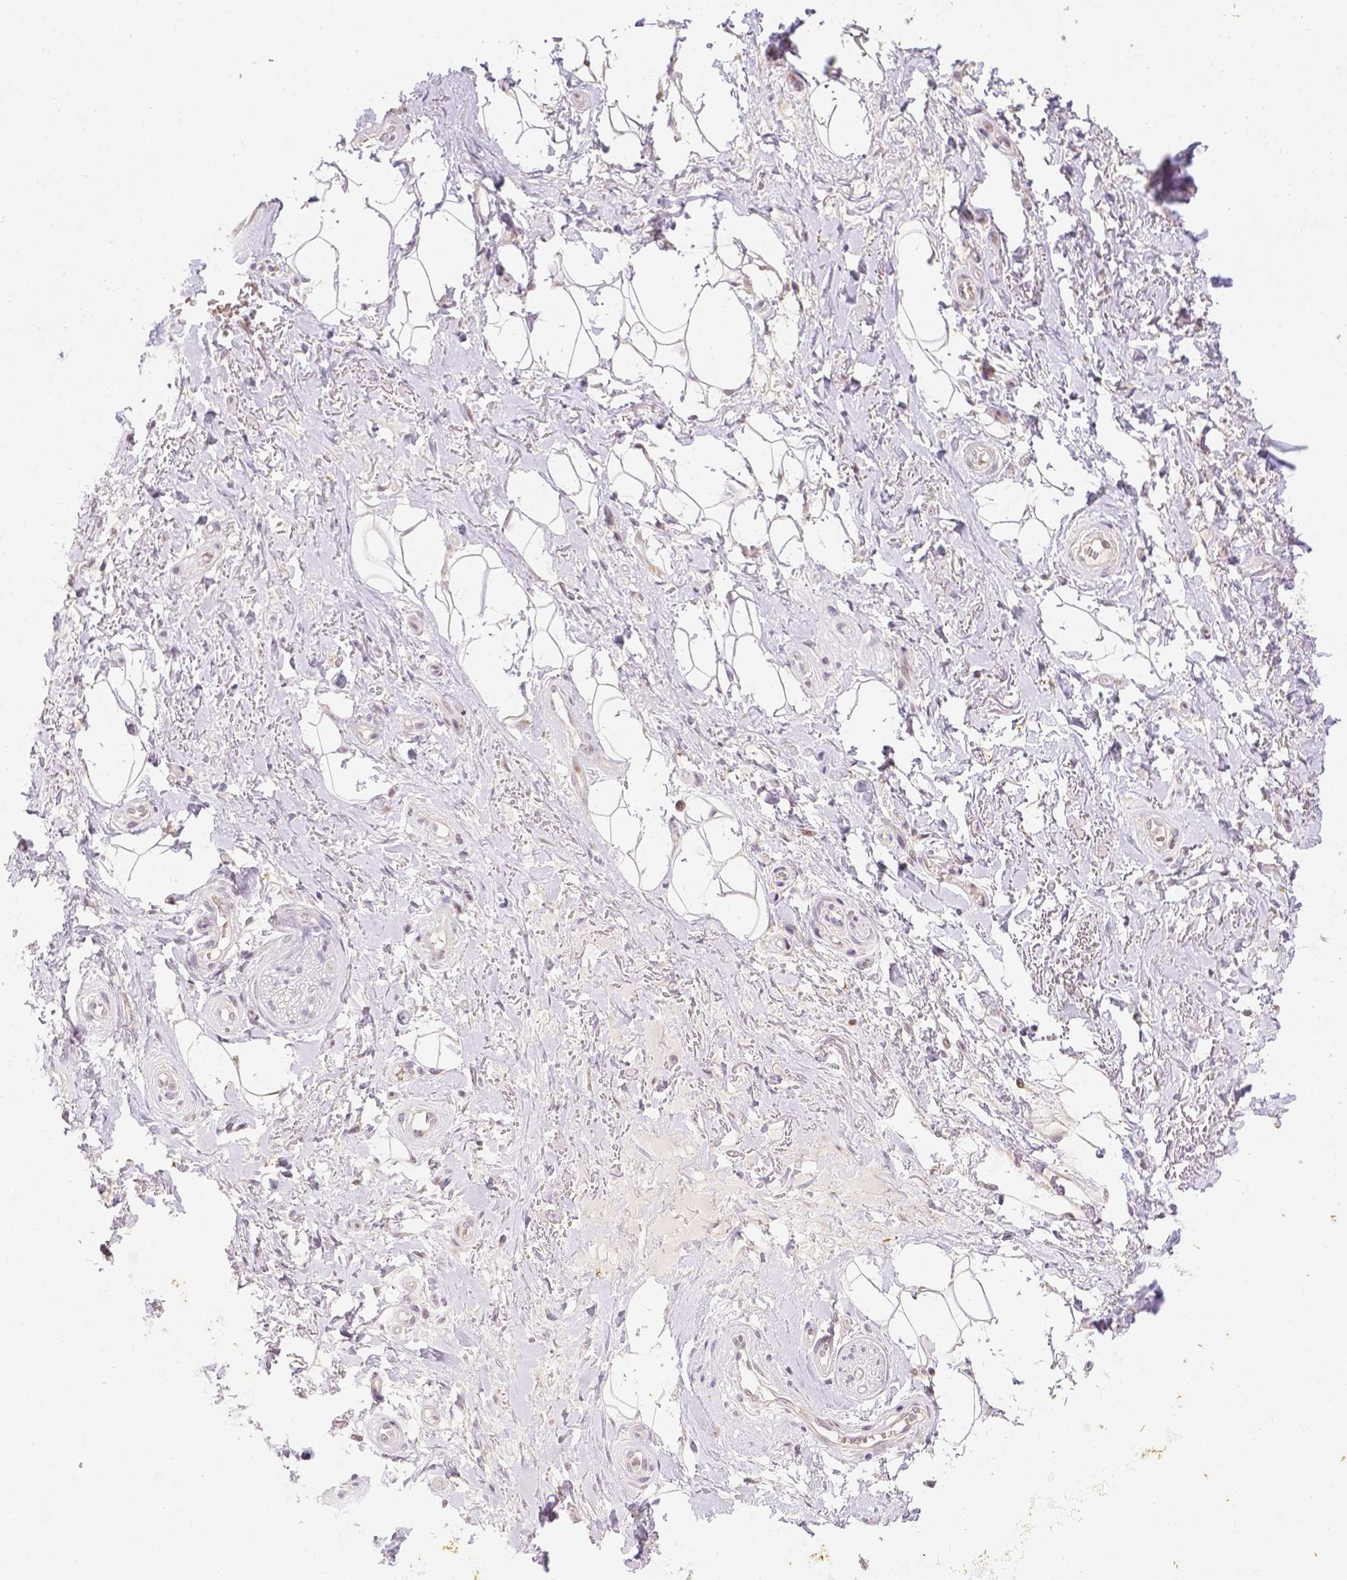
{"staining": {"intensity": "weak", "quantity": "<25%", "location": "cytoplasmic/membranous,nuclear"}, "tissue": "adipose tissue", "cell_type": "Adipocytes", "image_type": "normal", "snomed": [{"axis": "morphology", "description": "Normal tissue, NOS"}, {"axis": "topography", "description": "Anal"}, {"axis": "topography", "description": "Peripheral nerve tissue"}], "caption": "This is an immunohistochemistry (IHC) histopathology image of benign adipose tissue. There is no positivity in adipocytes.", "gene": "ZNF280B", "patient": {"sex": "male", "age": 53}}